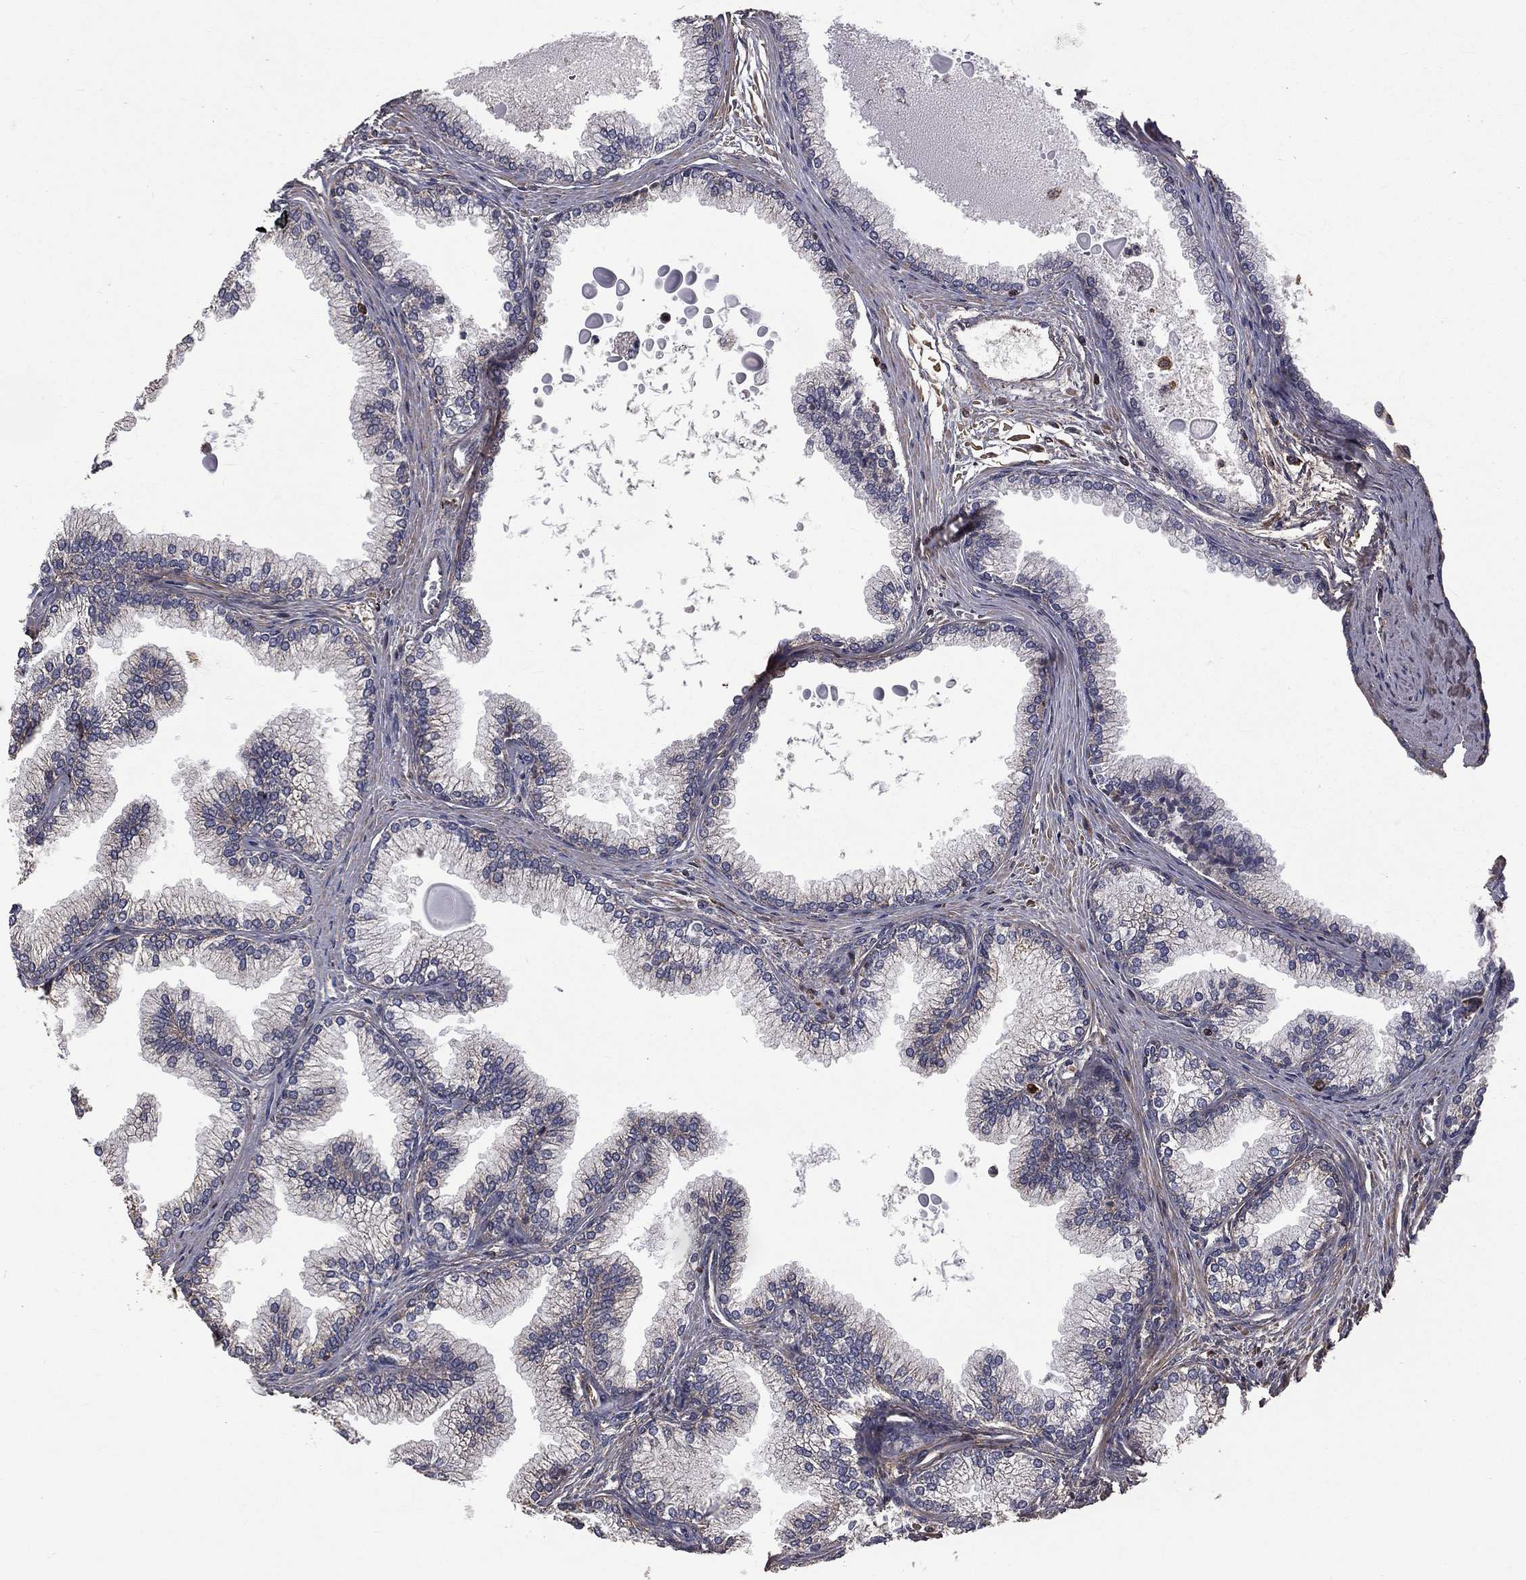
{"staining": {"intensity": "moderate", "quantity": "25%-75%", "location": "cytoplasmic/membranous"}, "tissue": "prostate", "cell_type": "Glandular cells", "image_type": "normal", "snomed": [{"axis": "morphology", "description": "Normal tissue, NOS"}, {"axis": "topography", "description": "Prostate"}], "caption": "IHC photomicrograph of unremarkable human prostate stained for a protein (brown), which displays medium levels of moderate cytoplasmic/membranous staining in approximately 25%-75% of glandular cells.", "gene": "OLFML1", "patient": {"sex": "male", "age": 72}}